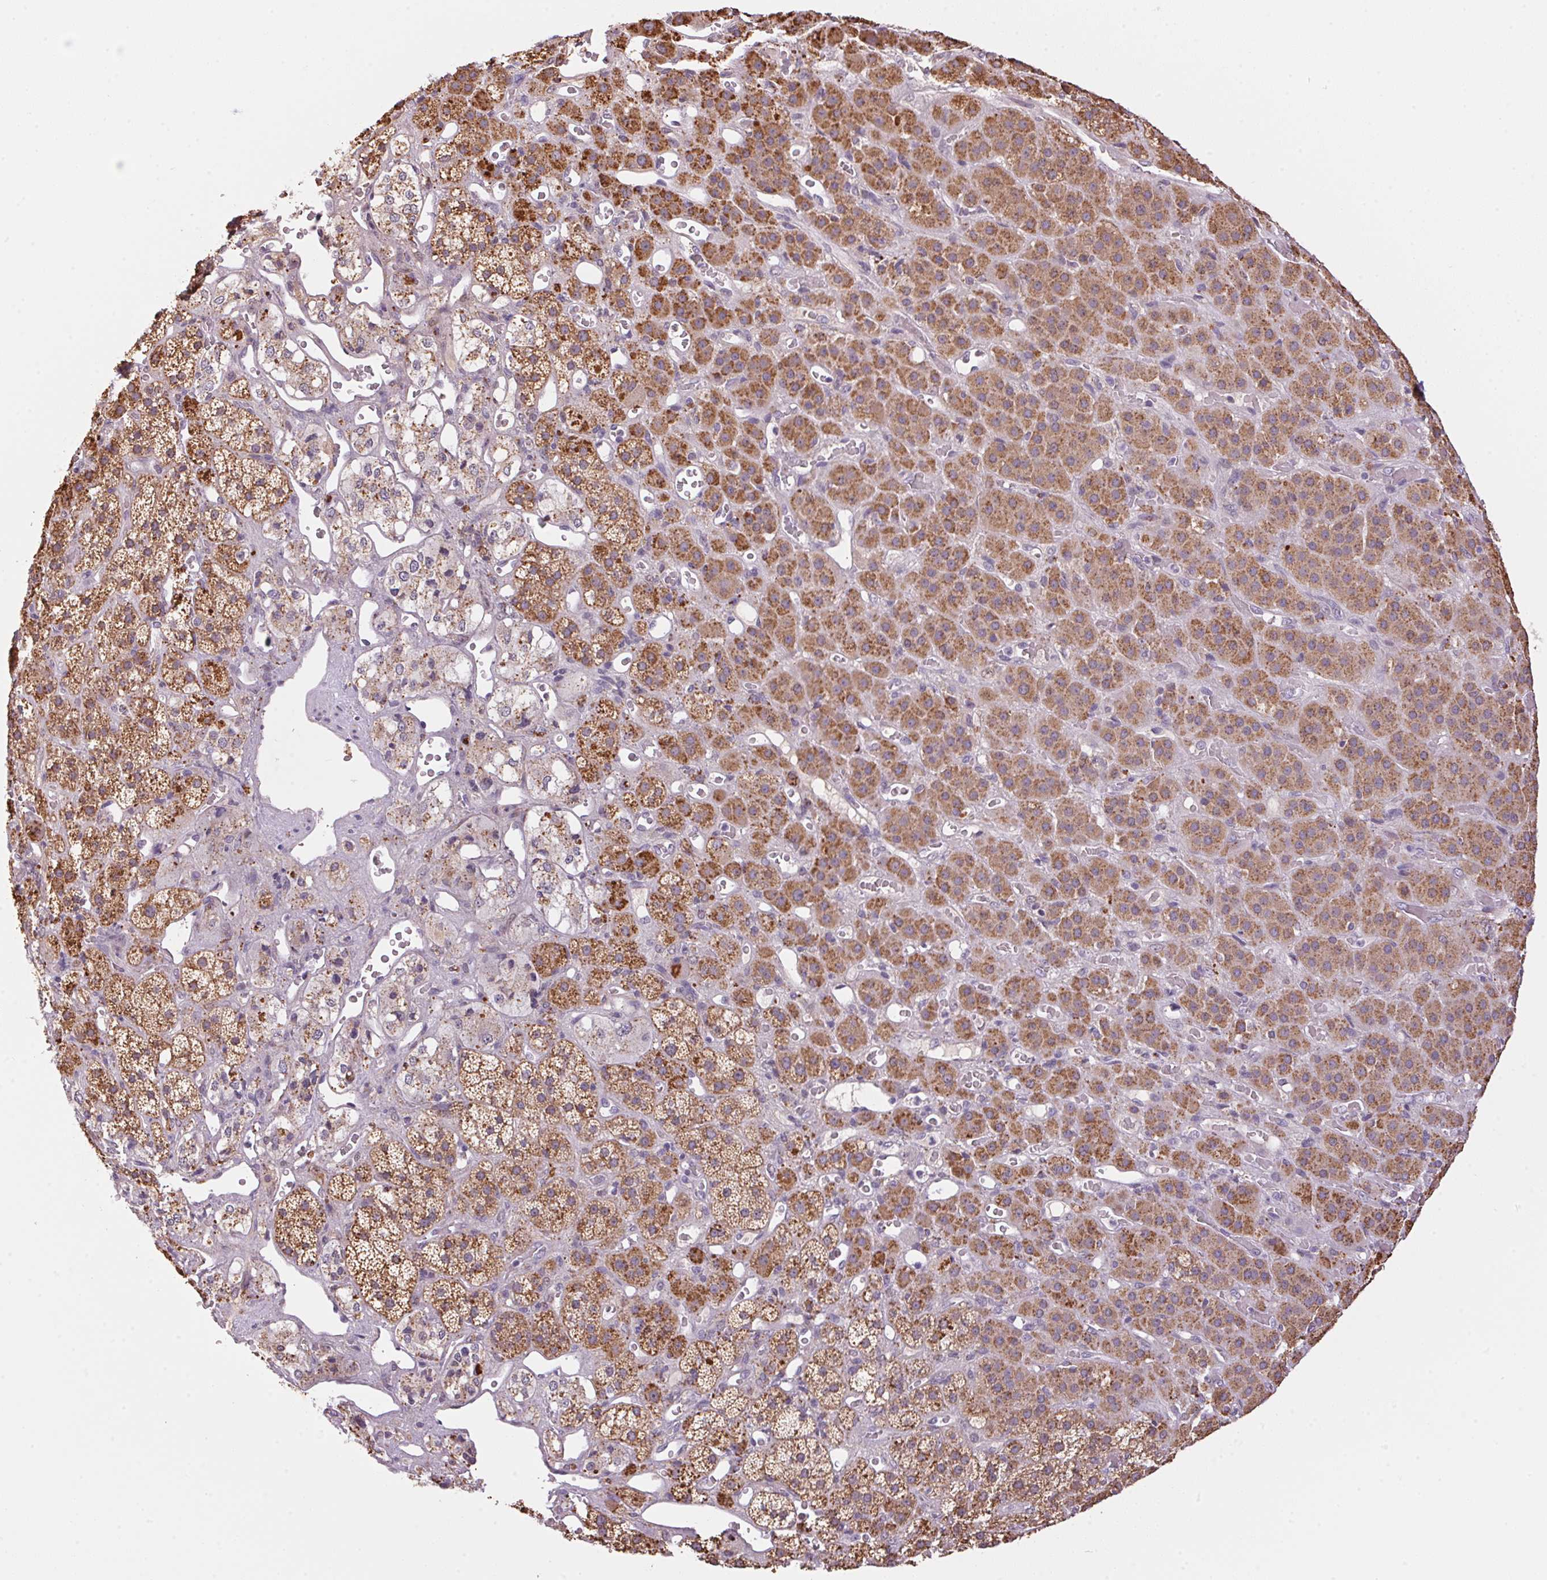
{"staining": {"intensity": "moderate", "quantity": ">75%", "location": "cytoplasmic/membranous"}, "tissue": "adrenal gland", "cell_type": "Glandular cells", "image_type": "normal", "snomed": [{"axis": "morphology", "description": "Normal tissue, NOS"}, {"axis": "topography", "description": "Adrenal gland"}], "caption": "This histopathology image shows immunohistochemistry (IHC) staining of unremarkable human adrenal gland, with medium moderate cytoplasmic/membranous expression in approximately >75% of glandular cells.", "gene": "ADH5", "patient": {"sex": "male", "age": 57}}